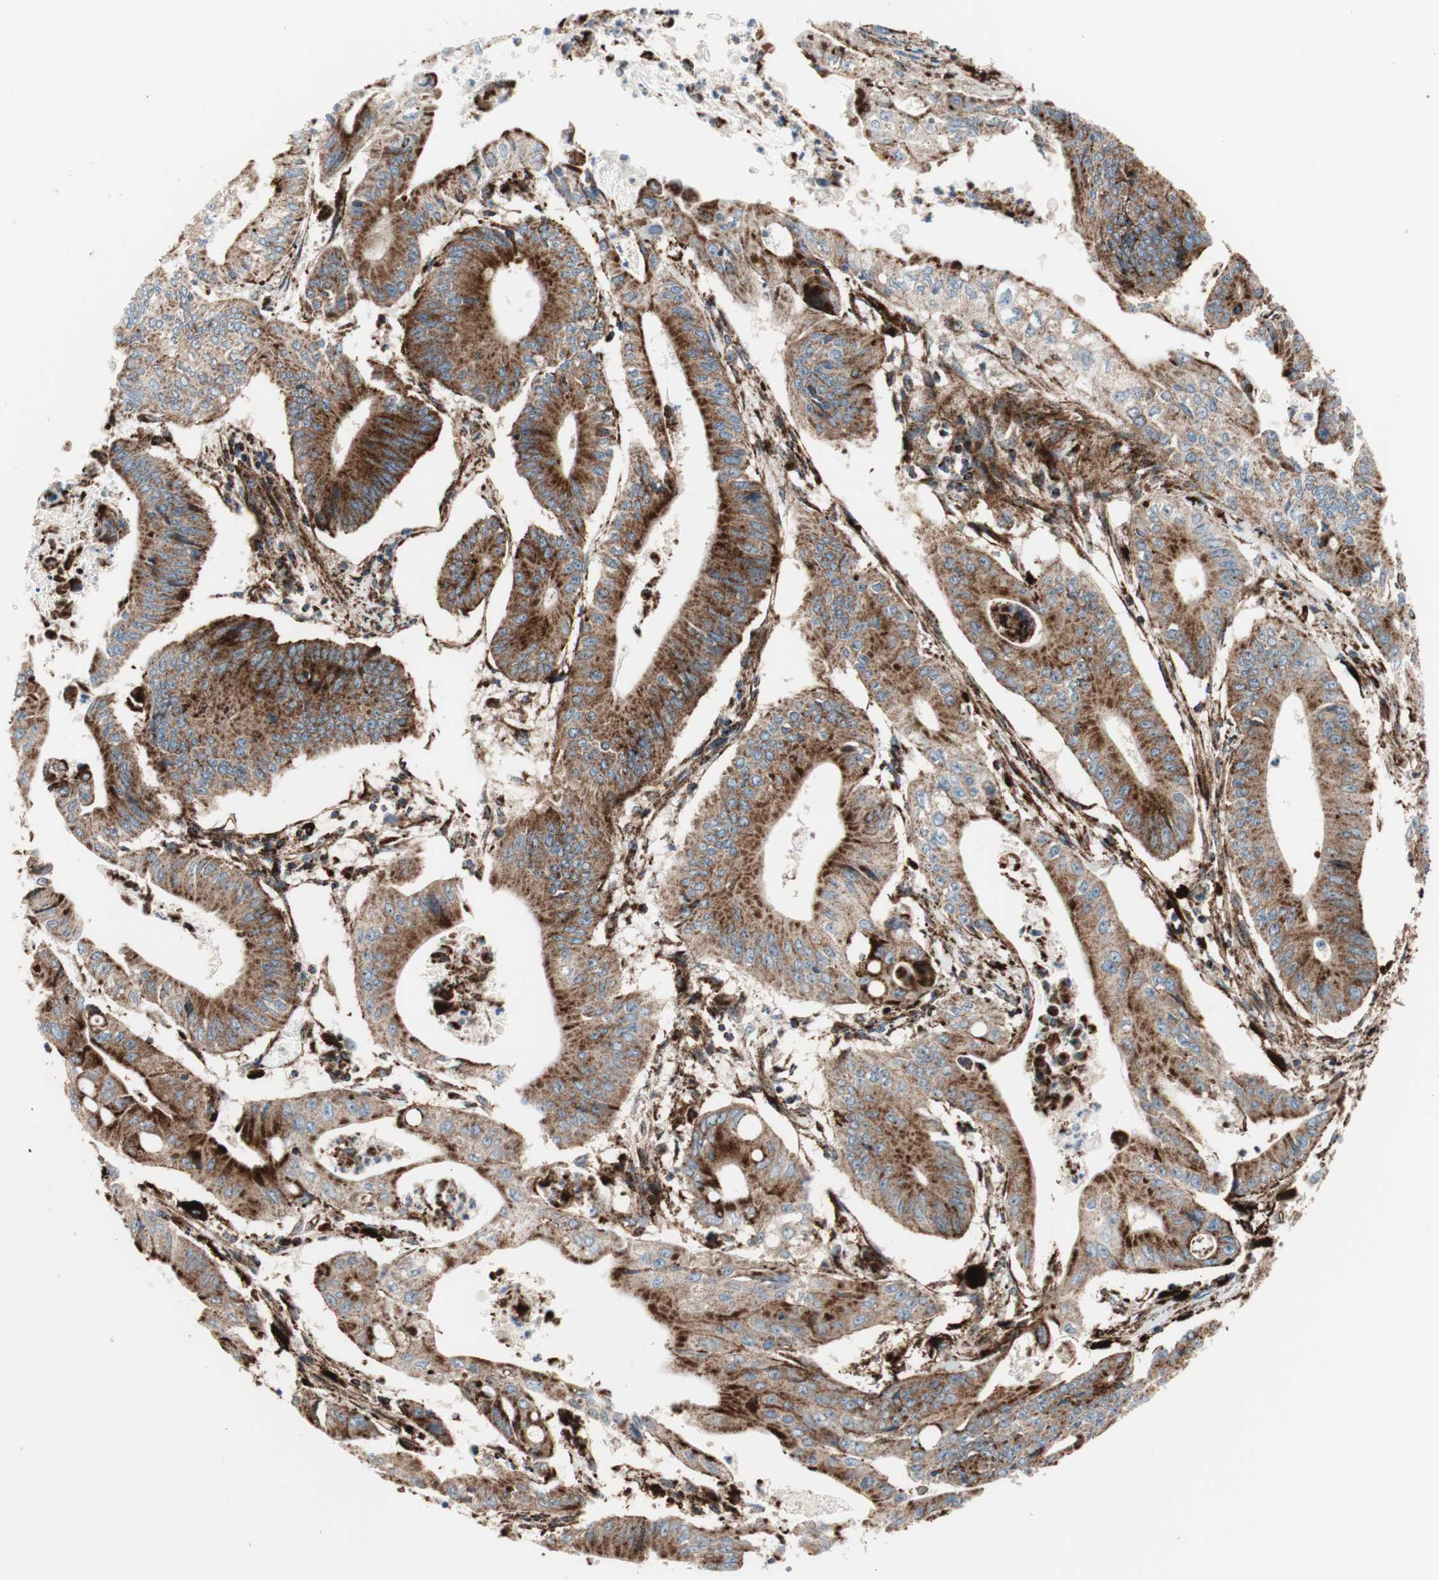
{"staining": {"intensity": "strong", "quantity": ">75%", "location": "cytoplasmic/membranous"}, "tissue": "pancreatic cancer", "cell_type": "Tumor cells", "image_type": "cancer", "snomed": [{"axis": "morphology", "description": "Normal tissue, NOS"}, {"axis": "topography", "description": "Lymph node"}], "caption": "DAB immunohistochemical staining of pancreatic cancer displays strong cytoplasmic/membranous protein expression in approximately >75% of tumor cells.", "gene": "LAMP1", "patient": {"sex": "male", "age": 62}}